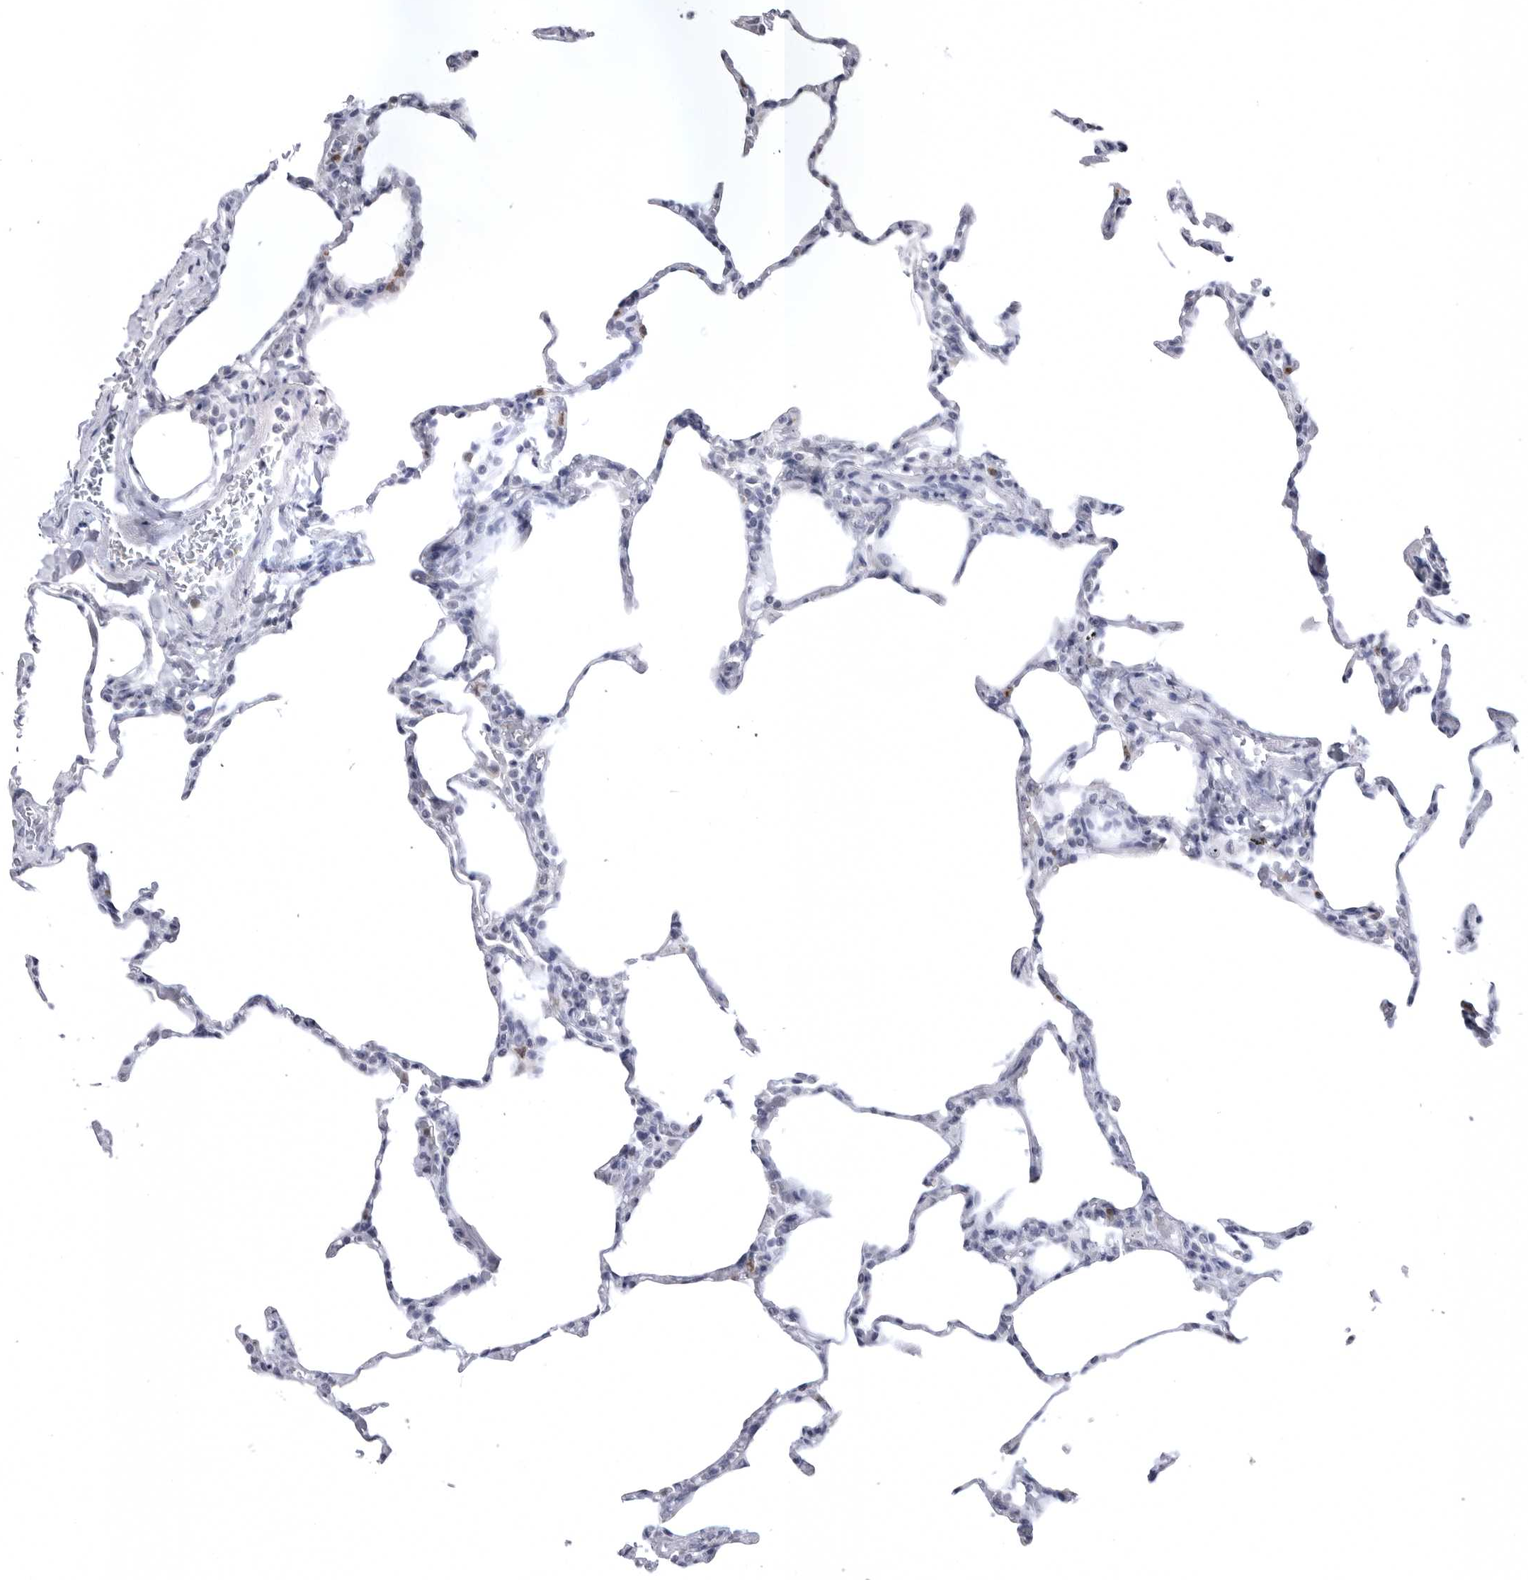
{"staining": {"intensity": "negative", "quantity": "none", "location": "none"}, "tissue": "lung", "cell_type": "Alveolar cells", "image_type": "normal", "snomed": [{"axis": "morphology", "description": "Normal tissue, NOS"}, {"axis": "topography", "description": "Lung"}], "caption": "This is a image of IHC staining of normal lung, which shows no staining in alveolar cells.", "gene": "STAP2", "patient": {"sex": "male", "age": 20}}